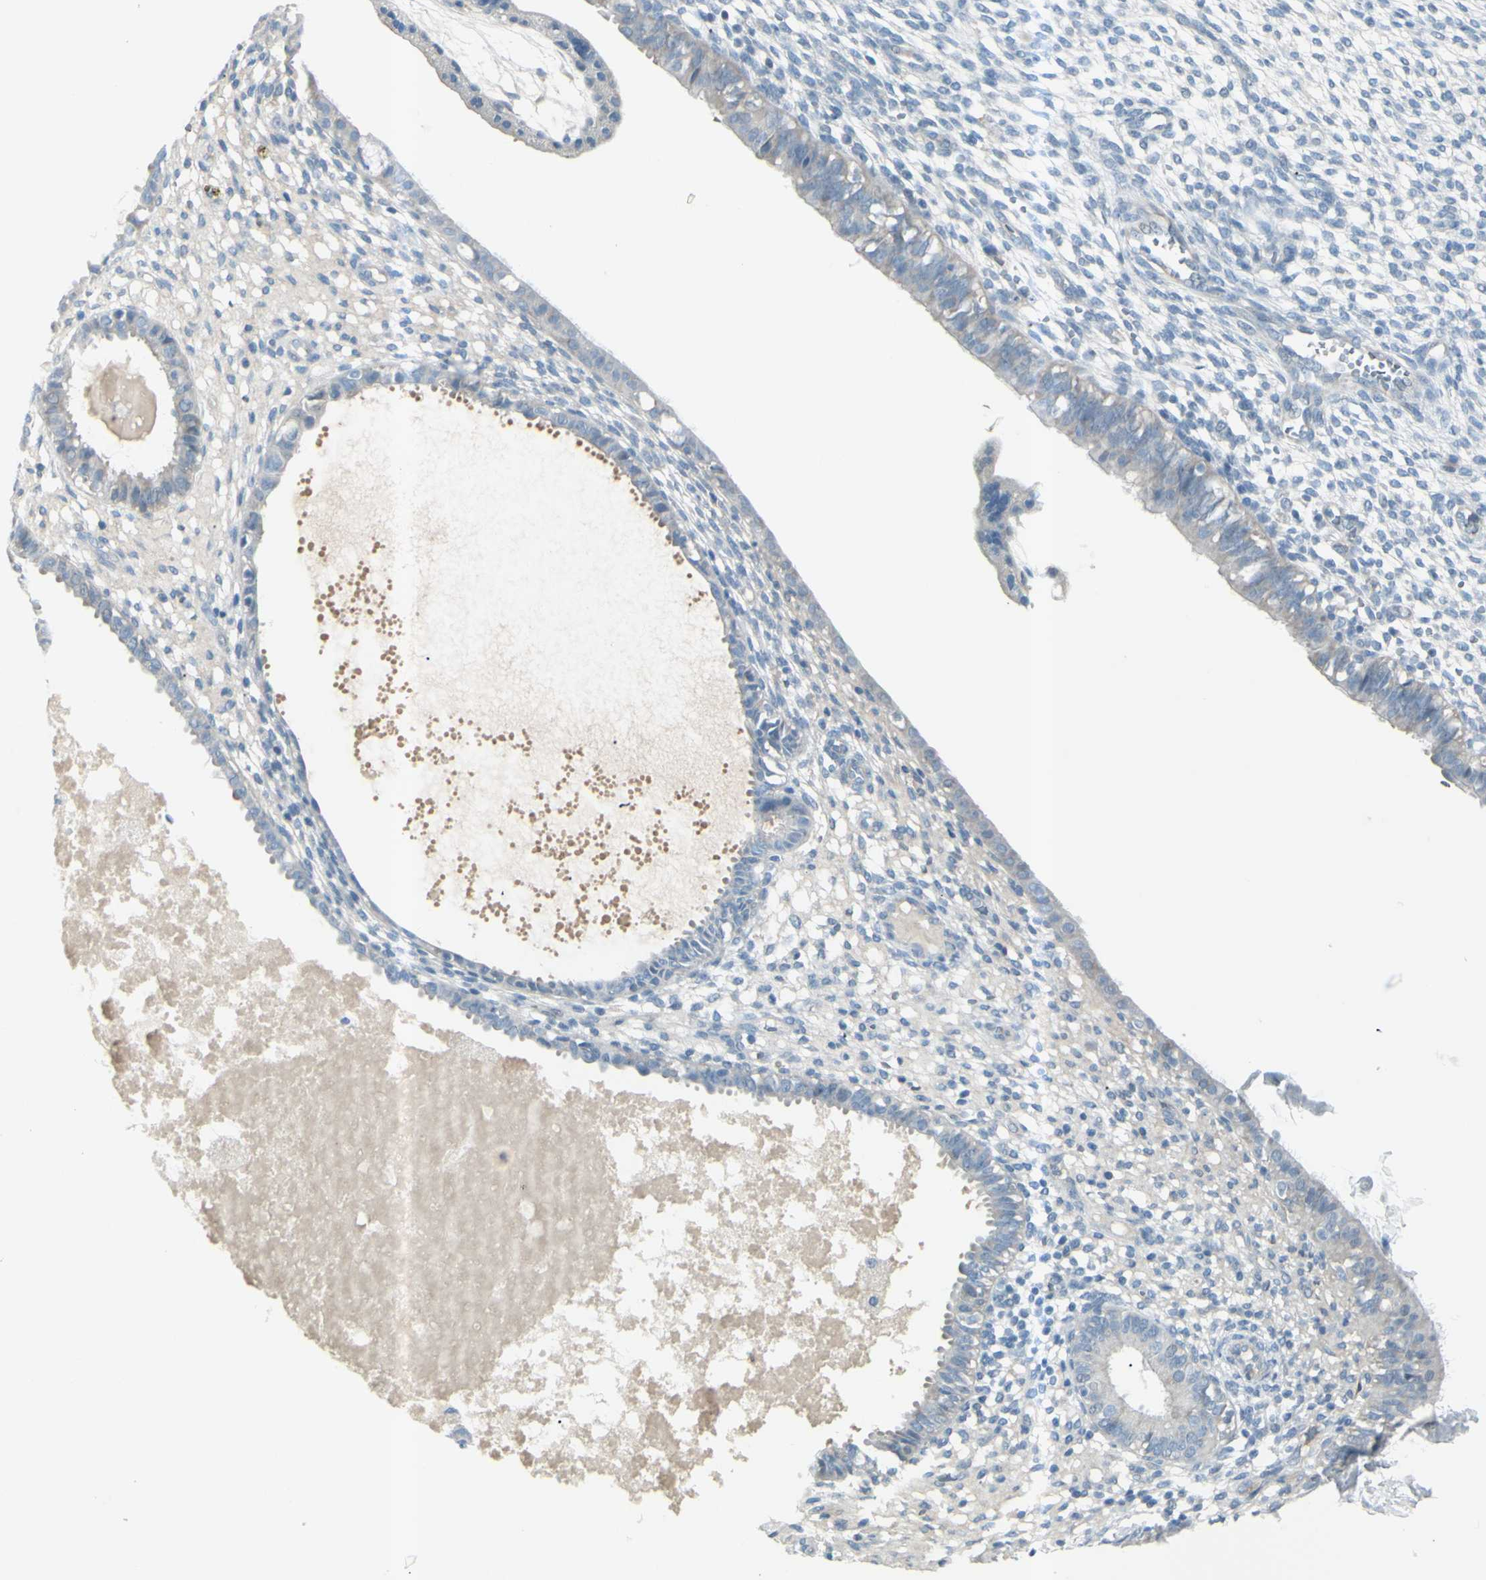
{"staining": {"intensity": "negative", "quantity": "none", "location": "none"}, "tissue": "endometrium", "cell_type": "Cells in endometrial stroma", "image_type": "normal", "snomed": [{"axis": "morphology", "description": "Normal tissue, NOS"}, {"axis": "topography", "description": "Endometrium"}], "caption": "A high-resolution image shows immunohistochemistry (IHC) staining of unremarkable endometrium, which shows no significant positivity in cells in endometrial stroma. Brightfield microscopy of immunohistochemistry stained with DAB (brown) and hematoxylin (blue), captured at high magnification.", "gene": "GPR34", "patient": {"sex": "female", "age": 61}}